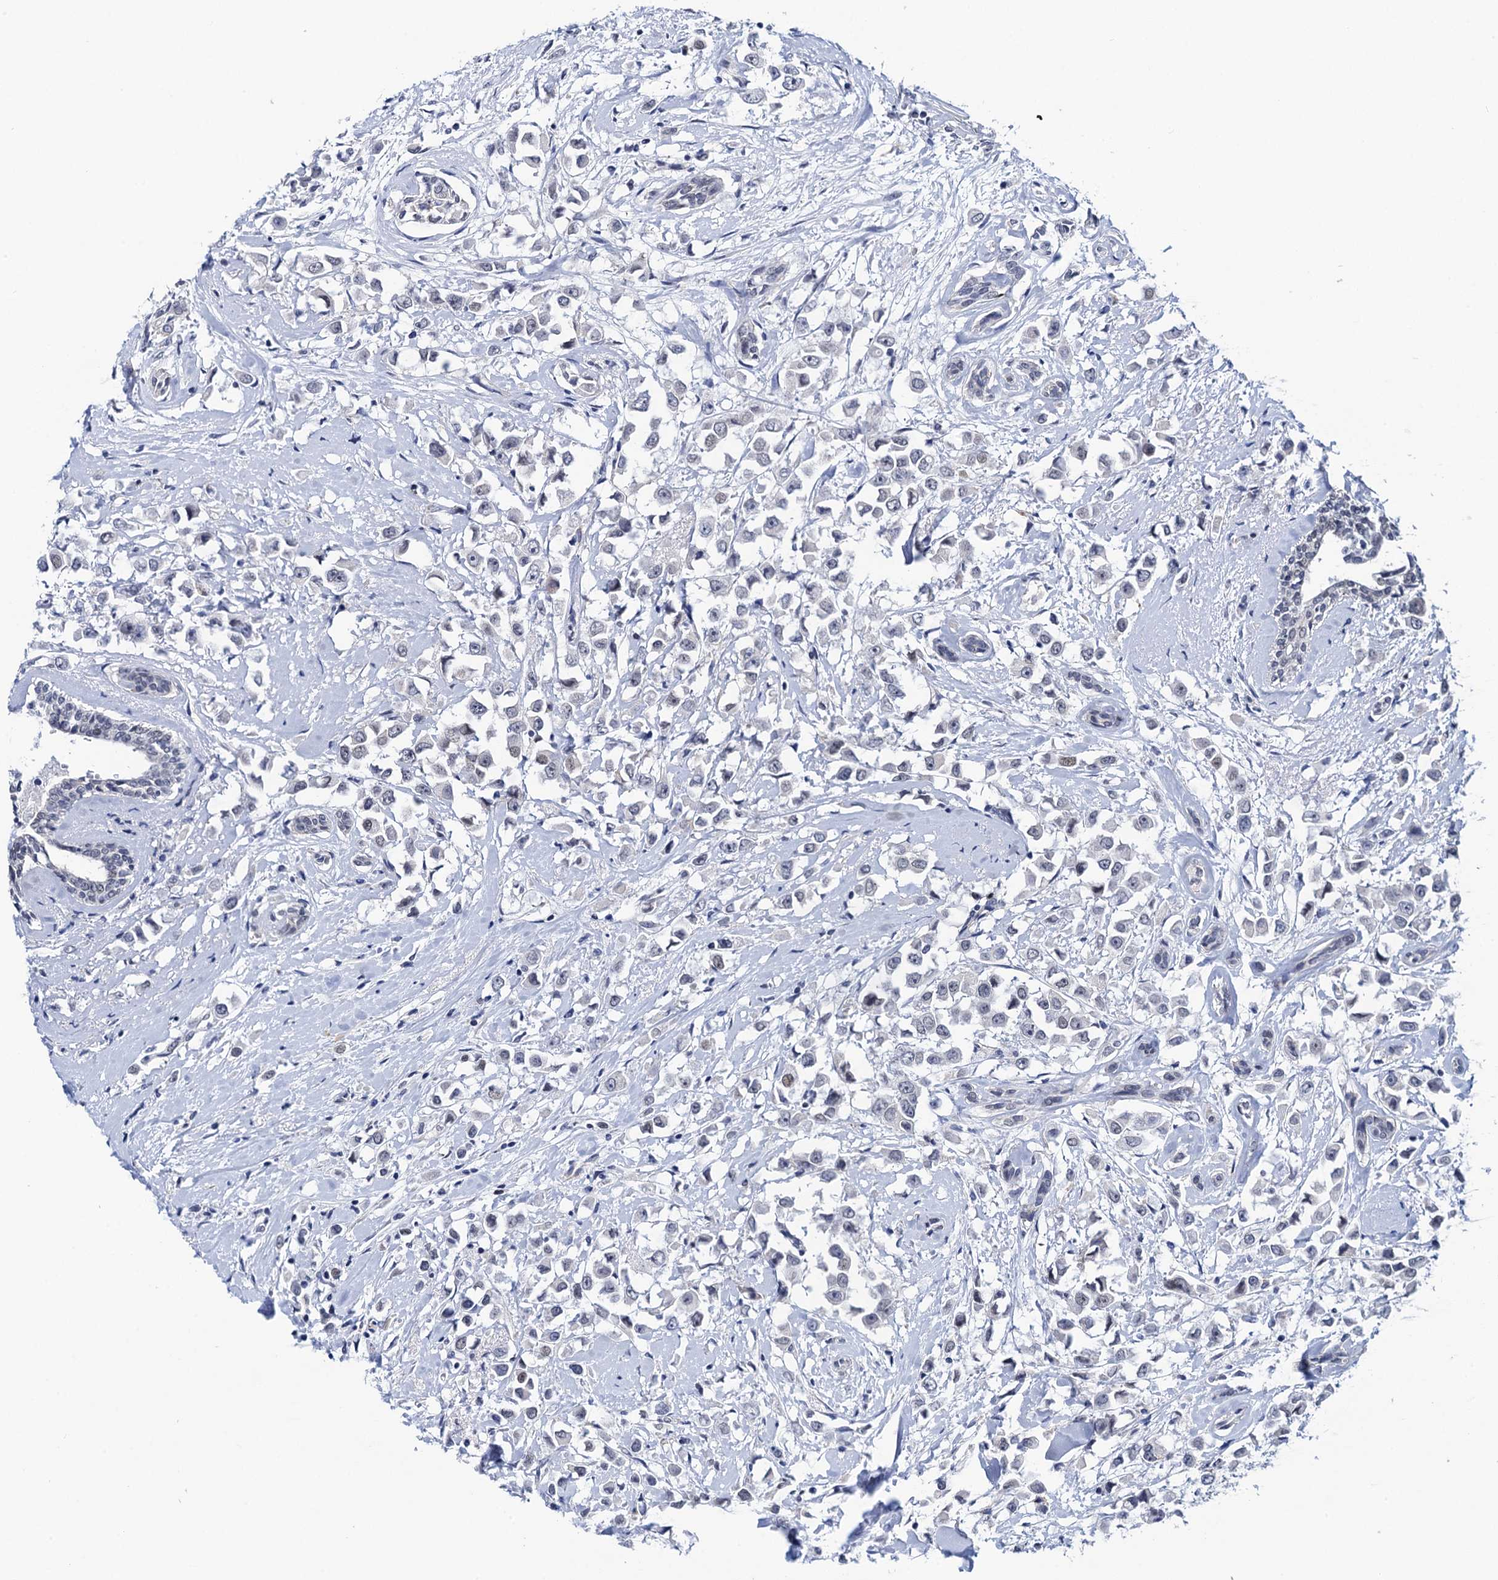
{"staining": {"intensity": "negative", "quantity": "none", "location": "none"}, "tissue": "breast cancer", "cell_type": "Tumor cells", "image_type": "cancer", "snomed": [{"axis": "morphology", "description": "Duct carcinoma"}, {"axis": "topography", "description": "Breast"}], "caption": "This is a photomicrograph of IHC staining of breast invasive ductal carcinoma, which shows no expression in tumor cells.", "gene": "C16orf87", "patient": {"sex": "female", "age": 87}}